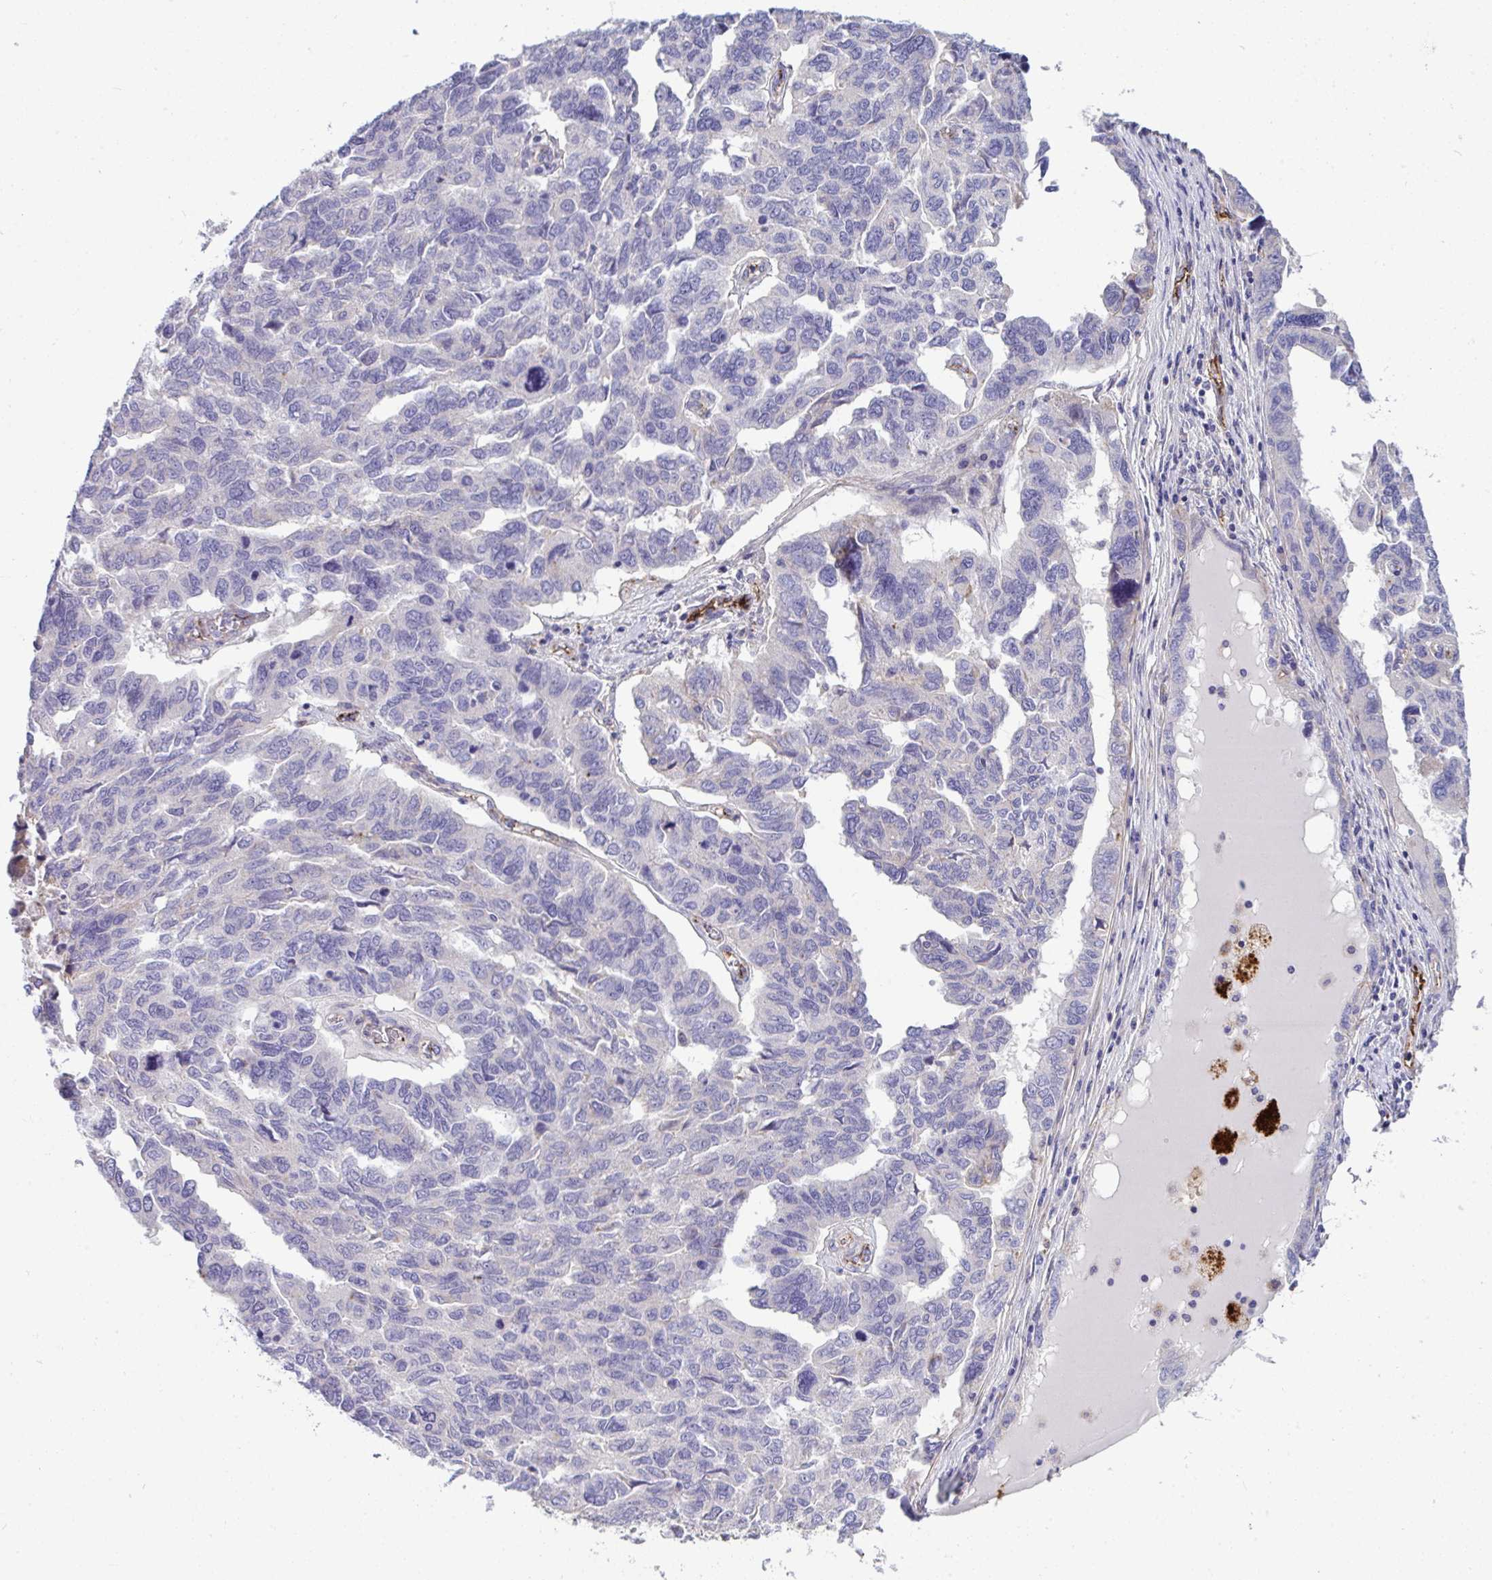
{"staining": {"intensity": "negative", "quantity": "none", "location": "none"}, "tissue": "ovarian cancer", "cell_type": "Tumor cells", "image_type": "cancer", "snomed": [{"axis": "morphology", "description": "Cystadenocarcinoma, serous, NOS"}, {"axis": "topography", "description": "Ovary"}], "caption": "Ovarian cancer (serous cystadenocarcinoma) was stained to show a protein in brown. There is no significant staining in tumor cells.", "gene": "TOR1AIP2", "patient": {"sex": "female", "age": 64}}